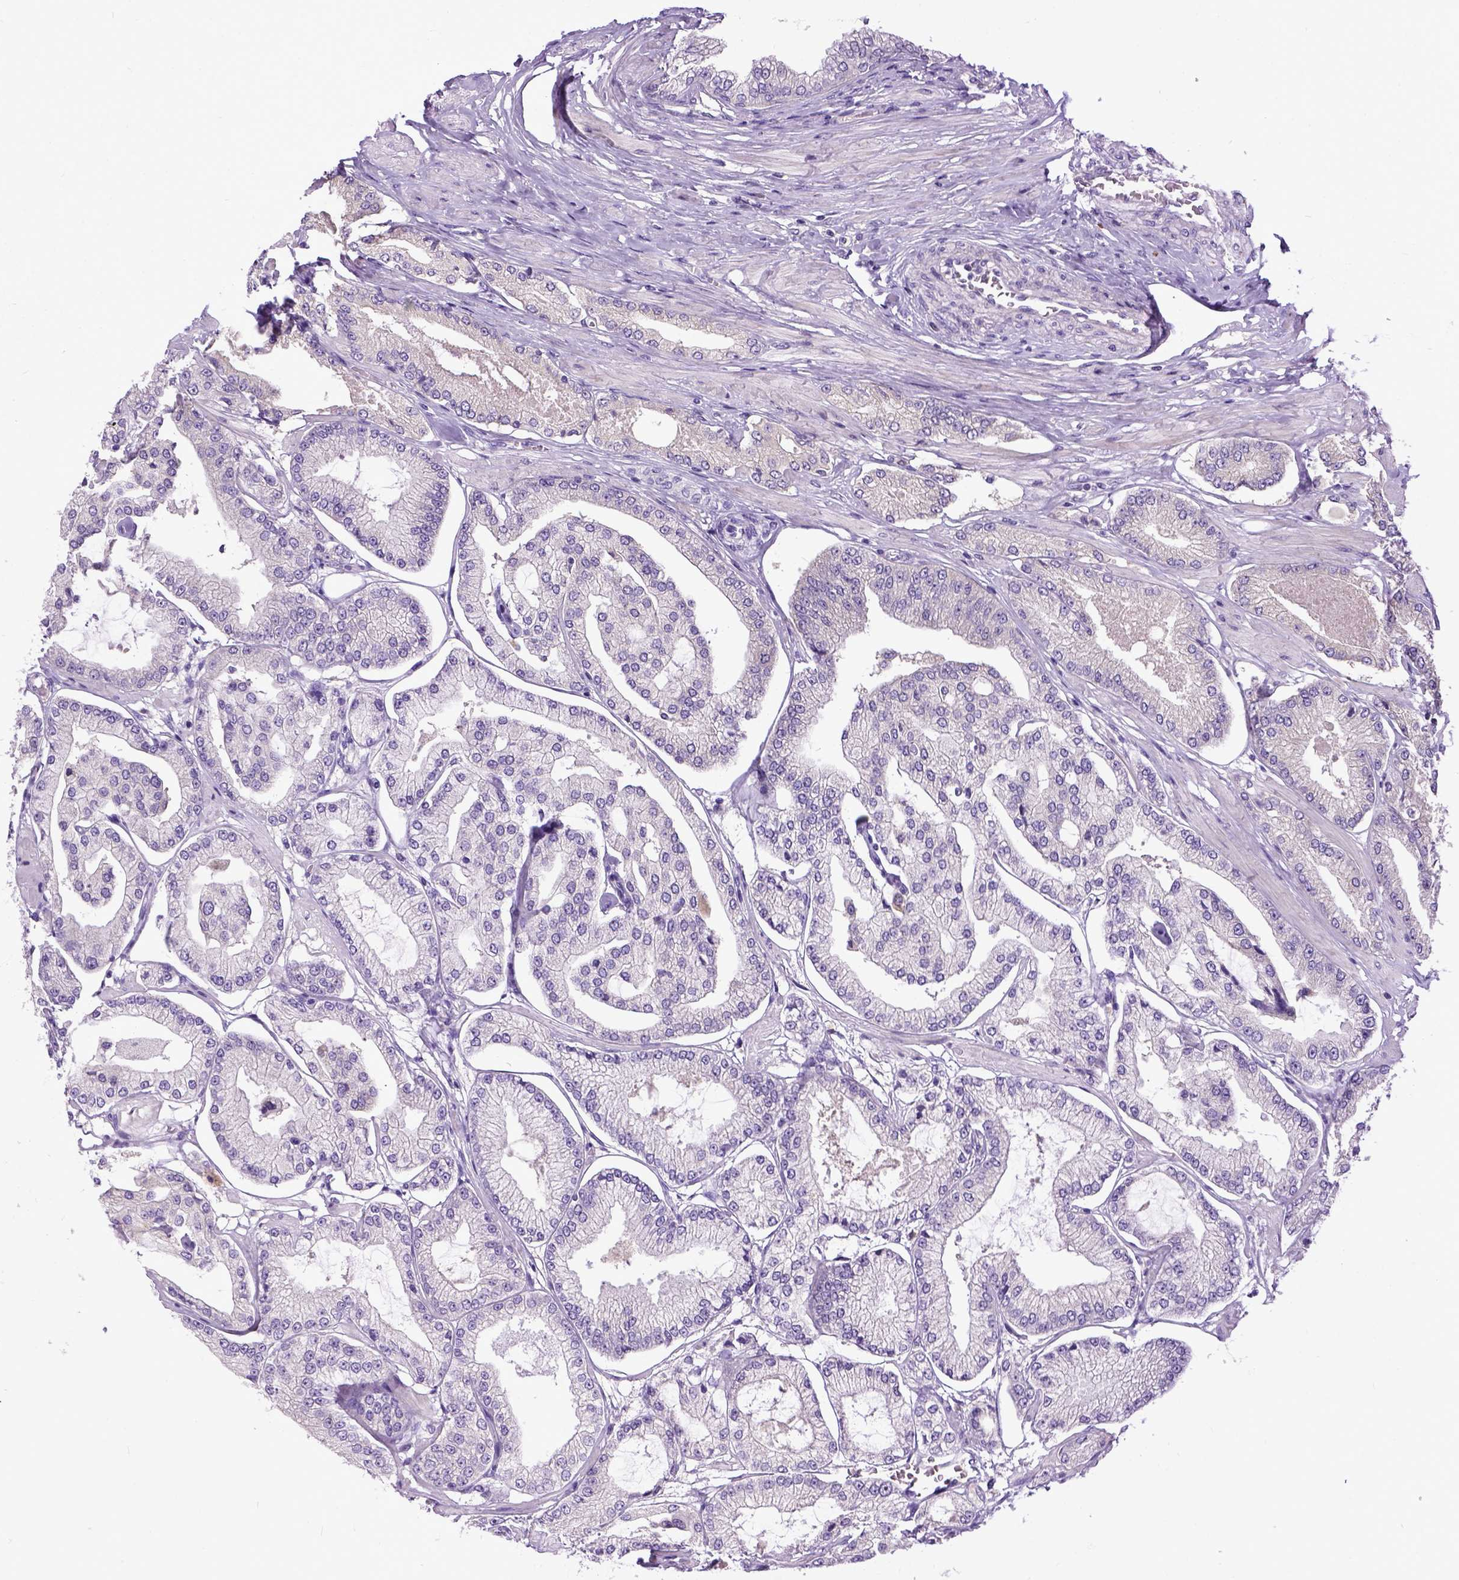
{"staining": {"intensity": "negative", "quantity": "none", "location": "none"}, "tissue": "prostate cancer", "cell_type": "Tumor cells", "image_type": "cancer", "snomed": [{"axis": "morphology", "description": "Adenocarcinoma, Low grade"}, {"axis": "topography", "description": "Prostate"}], "caption": "Immunohistochemistry of prostate cancer shows no positivity in tumor cells.", "gene": "NEK5", "patient": {"sex": "male", "age": 55}}